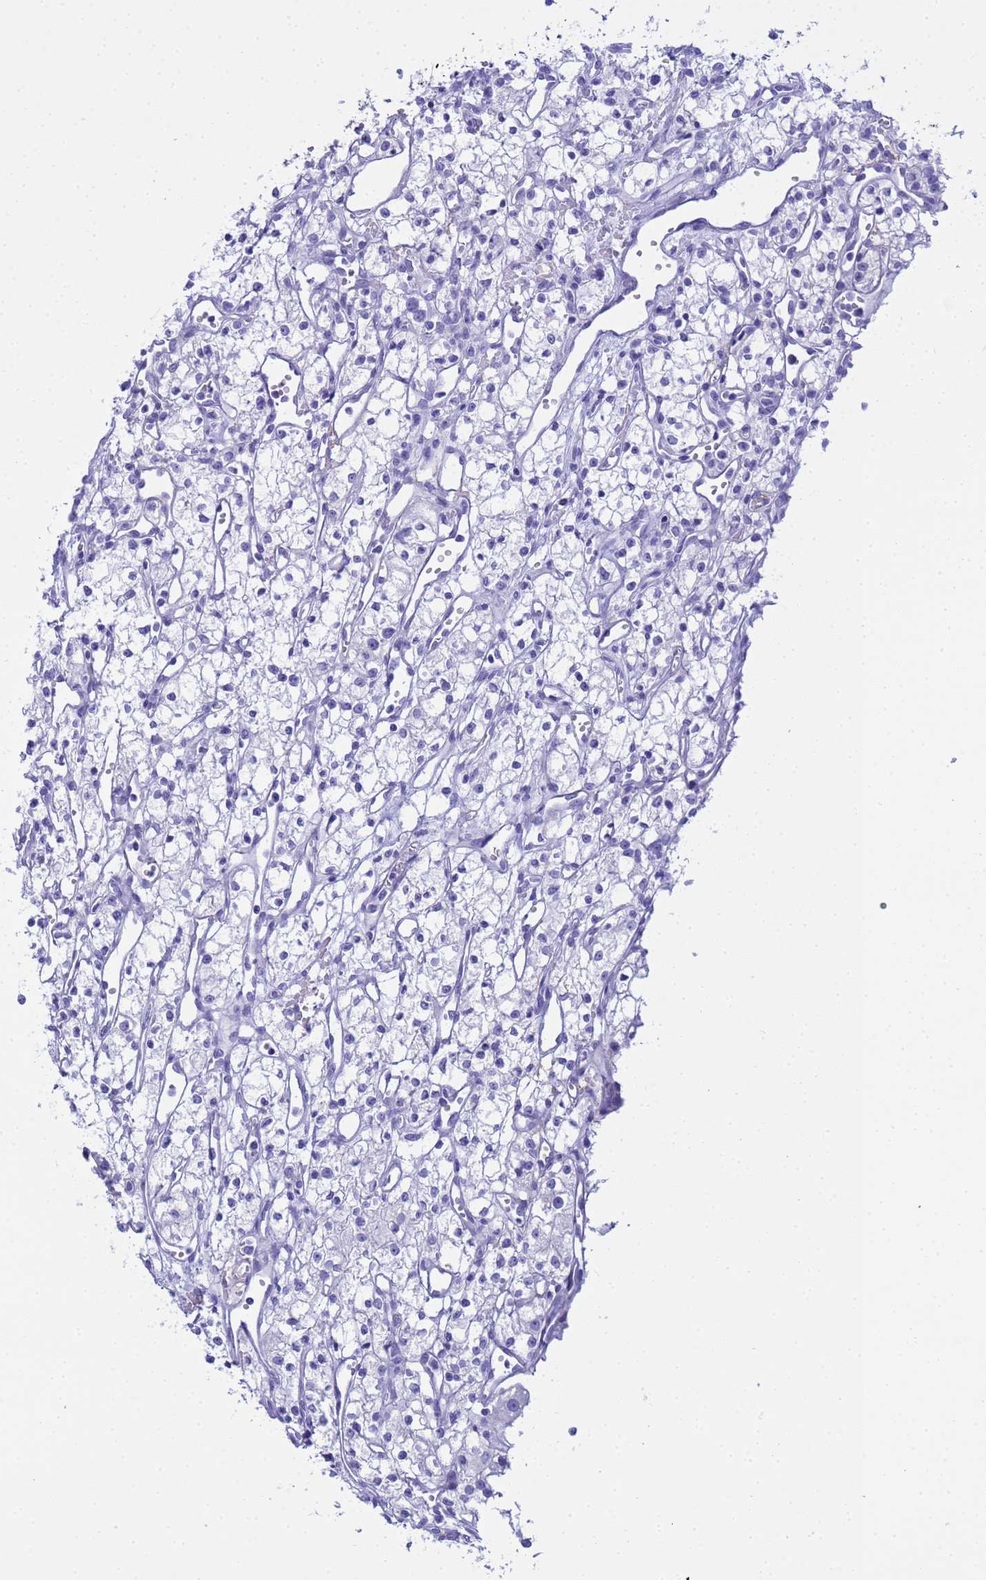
{"staining": {"intensity": "negative", "quantity": "none", "location": "none"}, "tissue": "renal cancer", "cell_type": "Tumor cells", "image_type": "cancer", "snomed": [{"axis": "morphology", "description": "Adenocarcinoma, NOS"}, {"axis": "topography", "description": "Kidney"}], "caption": "High power microscopy micrograph of an IHC photomicrograph of adenocarcinoma (renal), revealing no significant staining in tumor cells.", "gene": "AQP12A", "patient": {"sex": "male", "age": 59}}